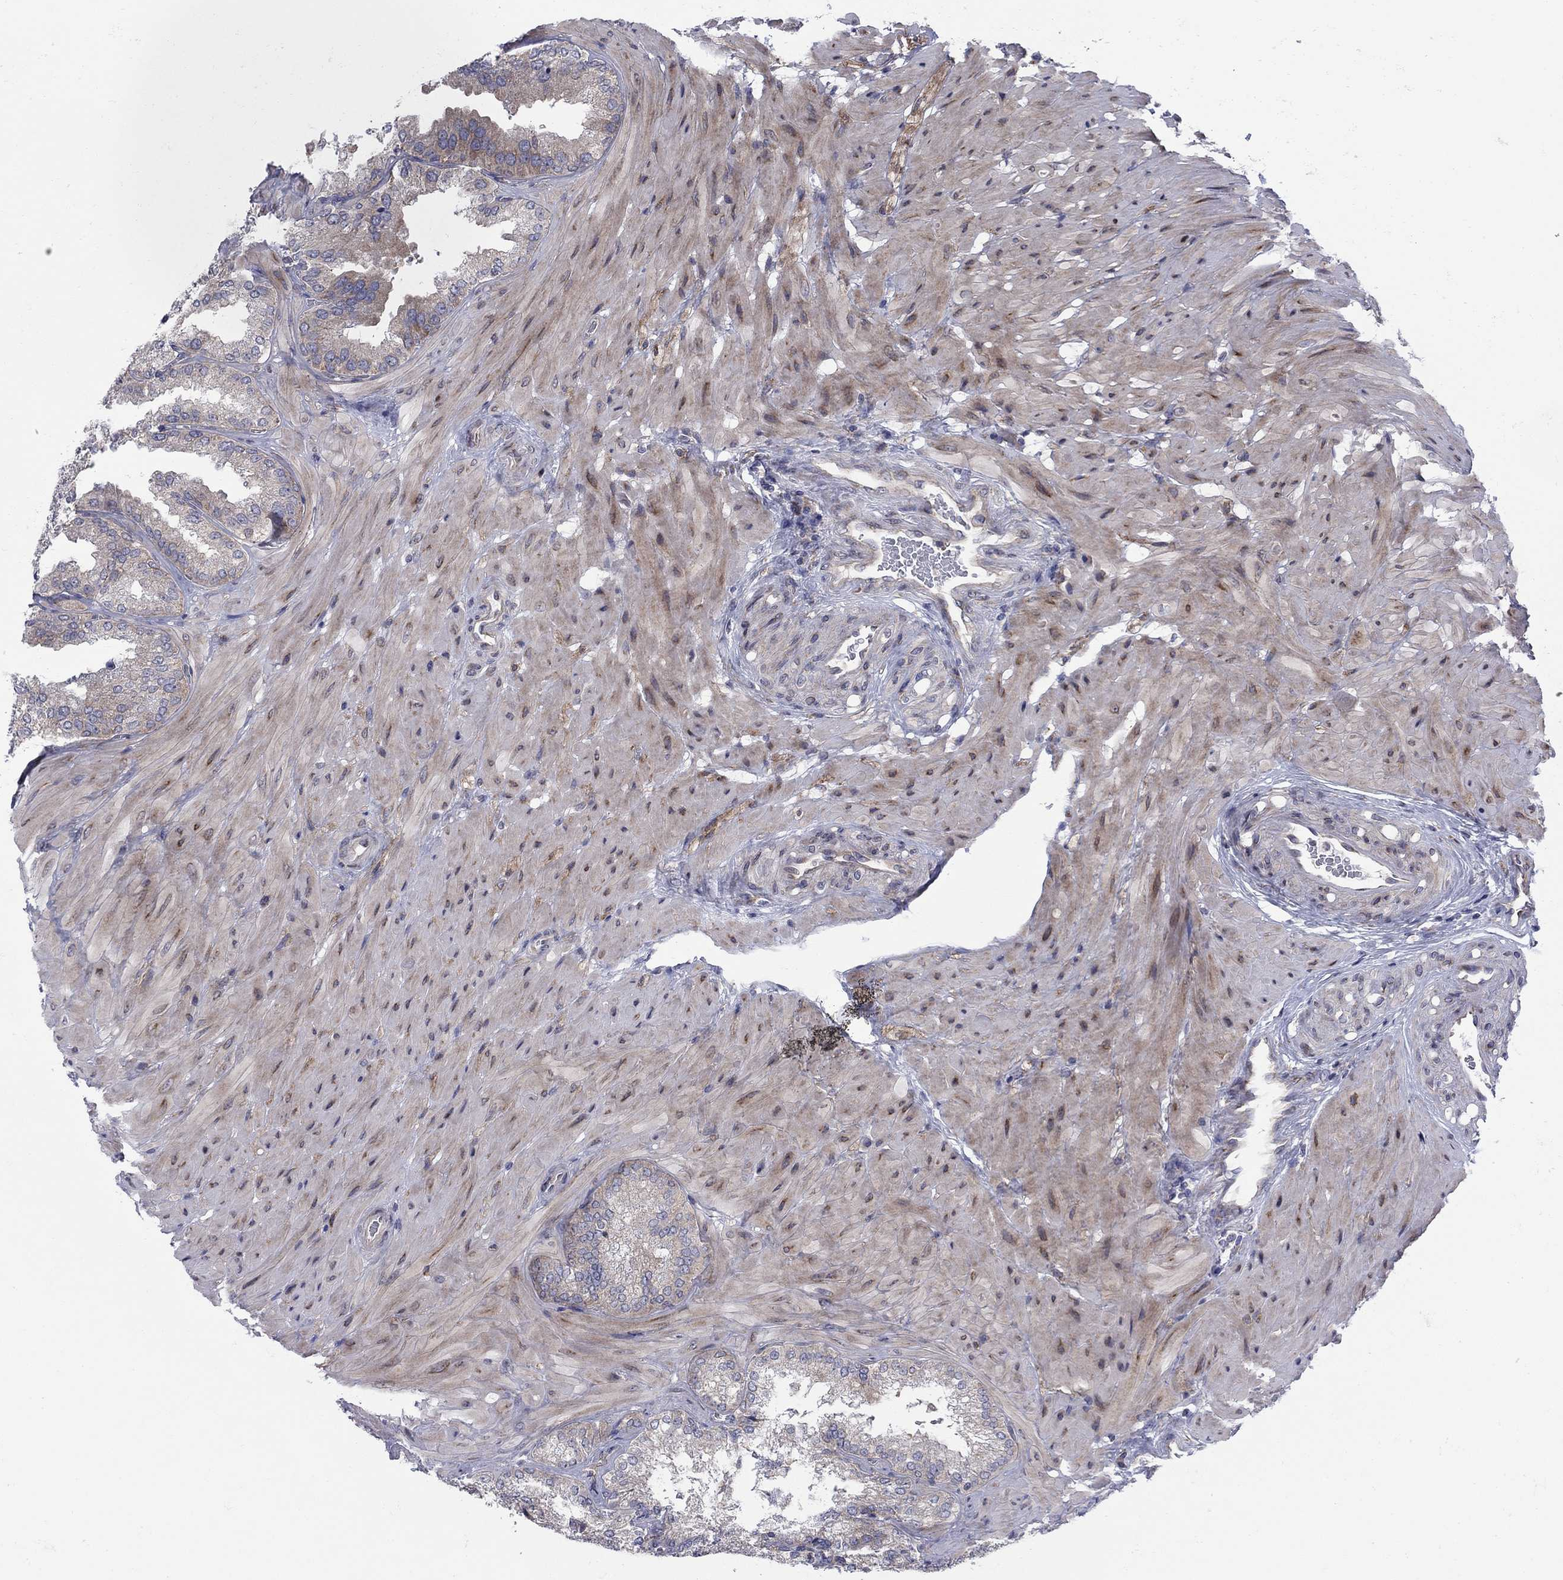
{"staining": {"intensity": "moderate", "quantity": "<25%", "location": "cytoplasmic/membranous"}, "tissue": "seminal vesicle", "cell_type": "Glandular cells", "image_type": "normal", "snomed": [{"axis": "morphology", "description": "Normal tissue, NOS"}, {"axis": "topography", "description": "Seminal veicle"}], "caption": "IHC (DAB) staining of normal human seminal vesicle shows moderate cytoplasmic/membranous protein staining in approximately <25% of glandular cells. Nuclei are stained in blue.", "gene": "GPR155", "patient": {"sex": "male", "age": 37}}